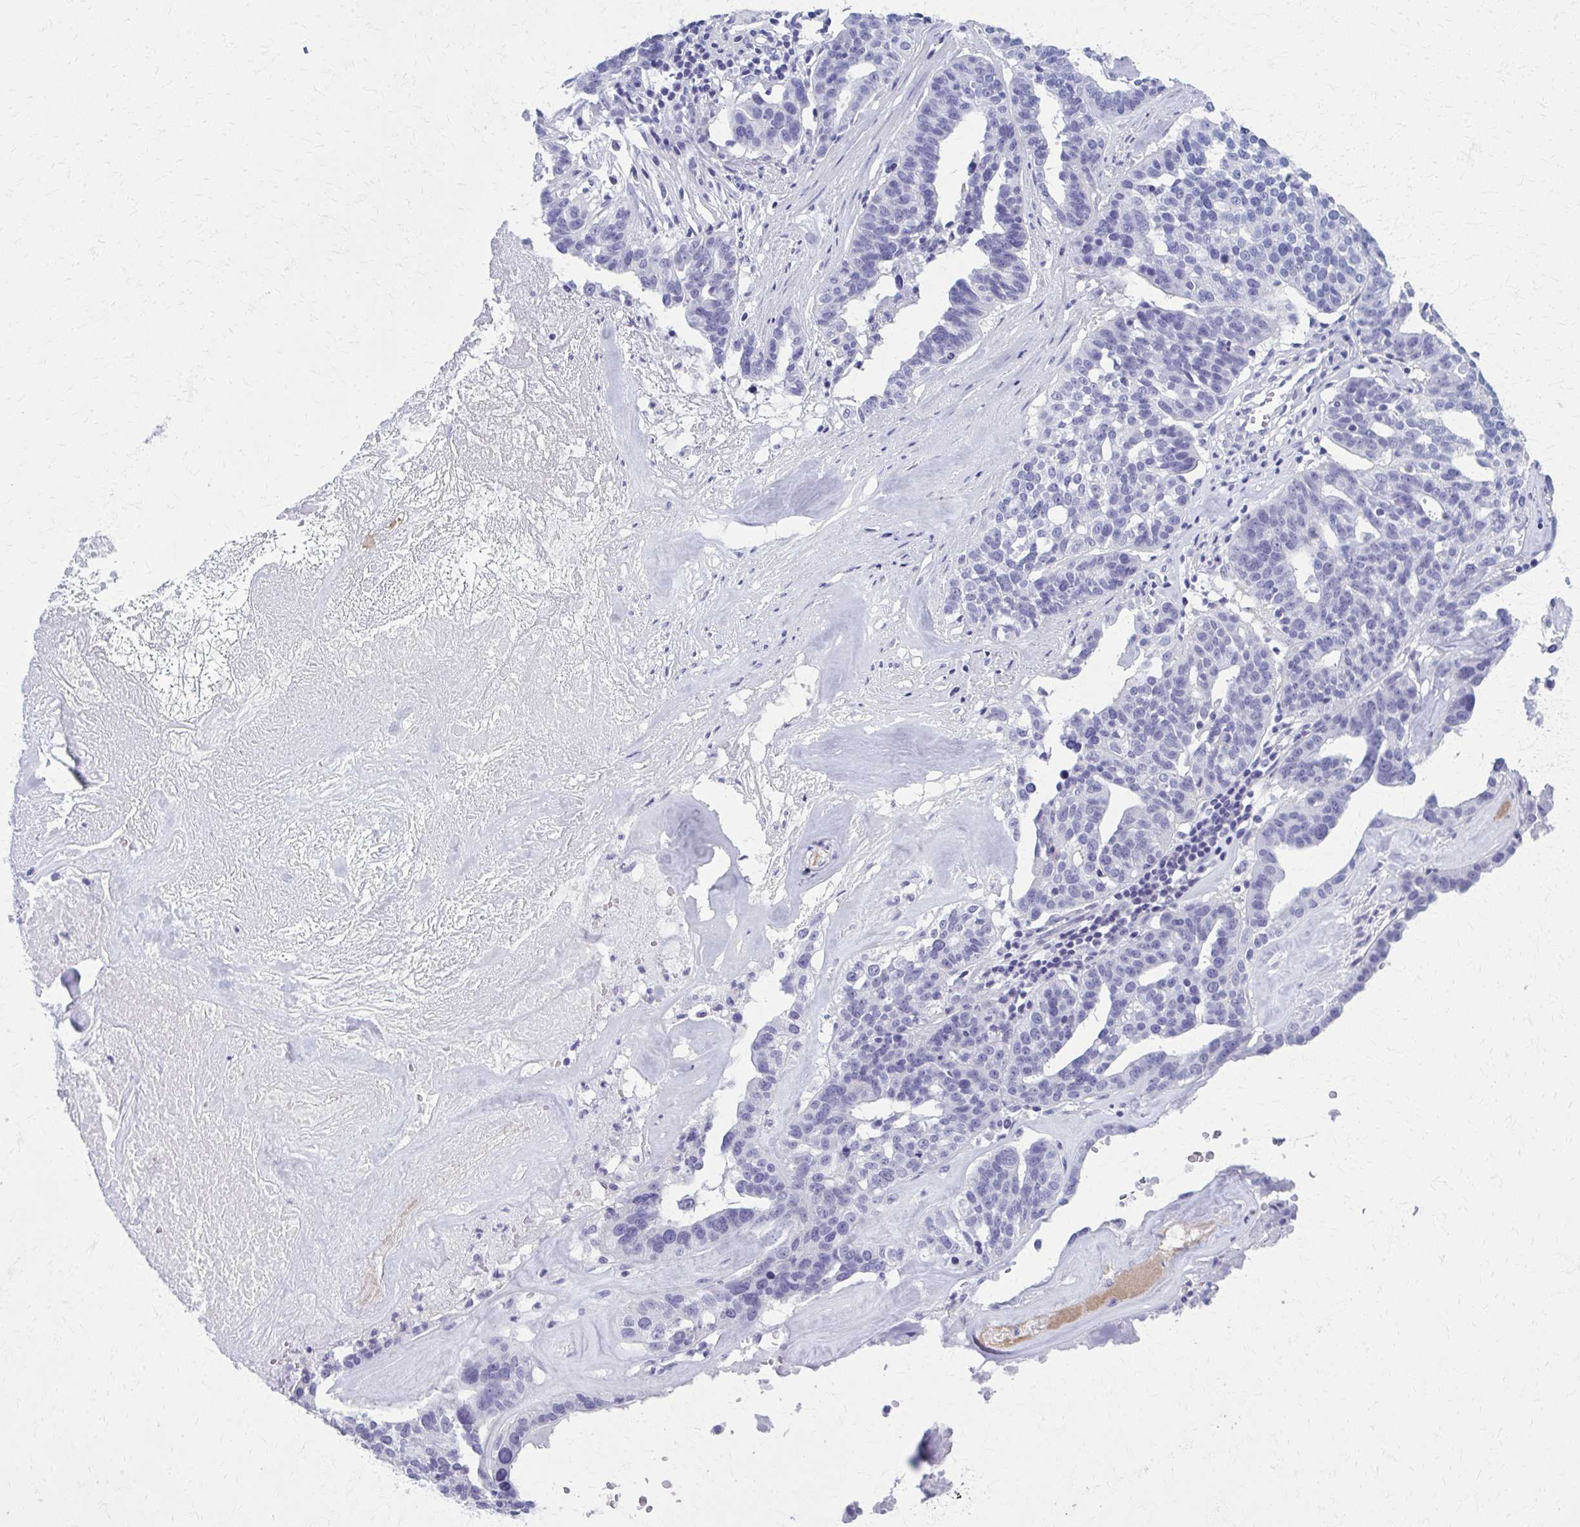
{"staining": {"intensity": "negative", "quantity": "none", "location": "none"}, "tissue": "ovarian cancer", "cell_type": "Tumor cells", "image_type": "cancer", "snomed": [{"axis": "morphology", "description": "Cystadenocarcinoma, serous, NOS"}, {"axis": "topography", "description": "Ovary"}], "caption": "The histopathology image exhibits no significant positivity in tumor cells of serous cystadenocarcinoma (ovarian). (DAB (3,3'-diaminobenzidine) immunohistochemistry (IHC) with hematoxylin counter stain).", "gene": "MPLKIP", "patient": {"sex": "female", "age": 59}}